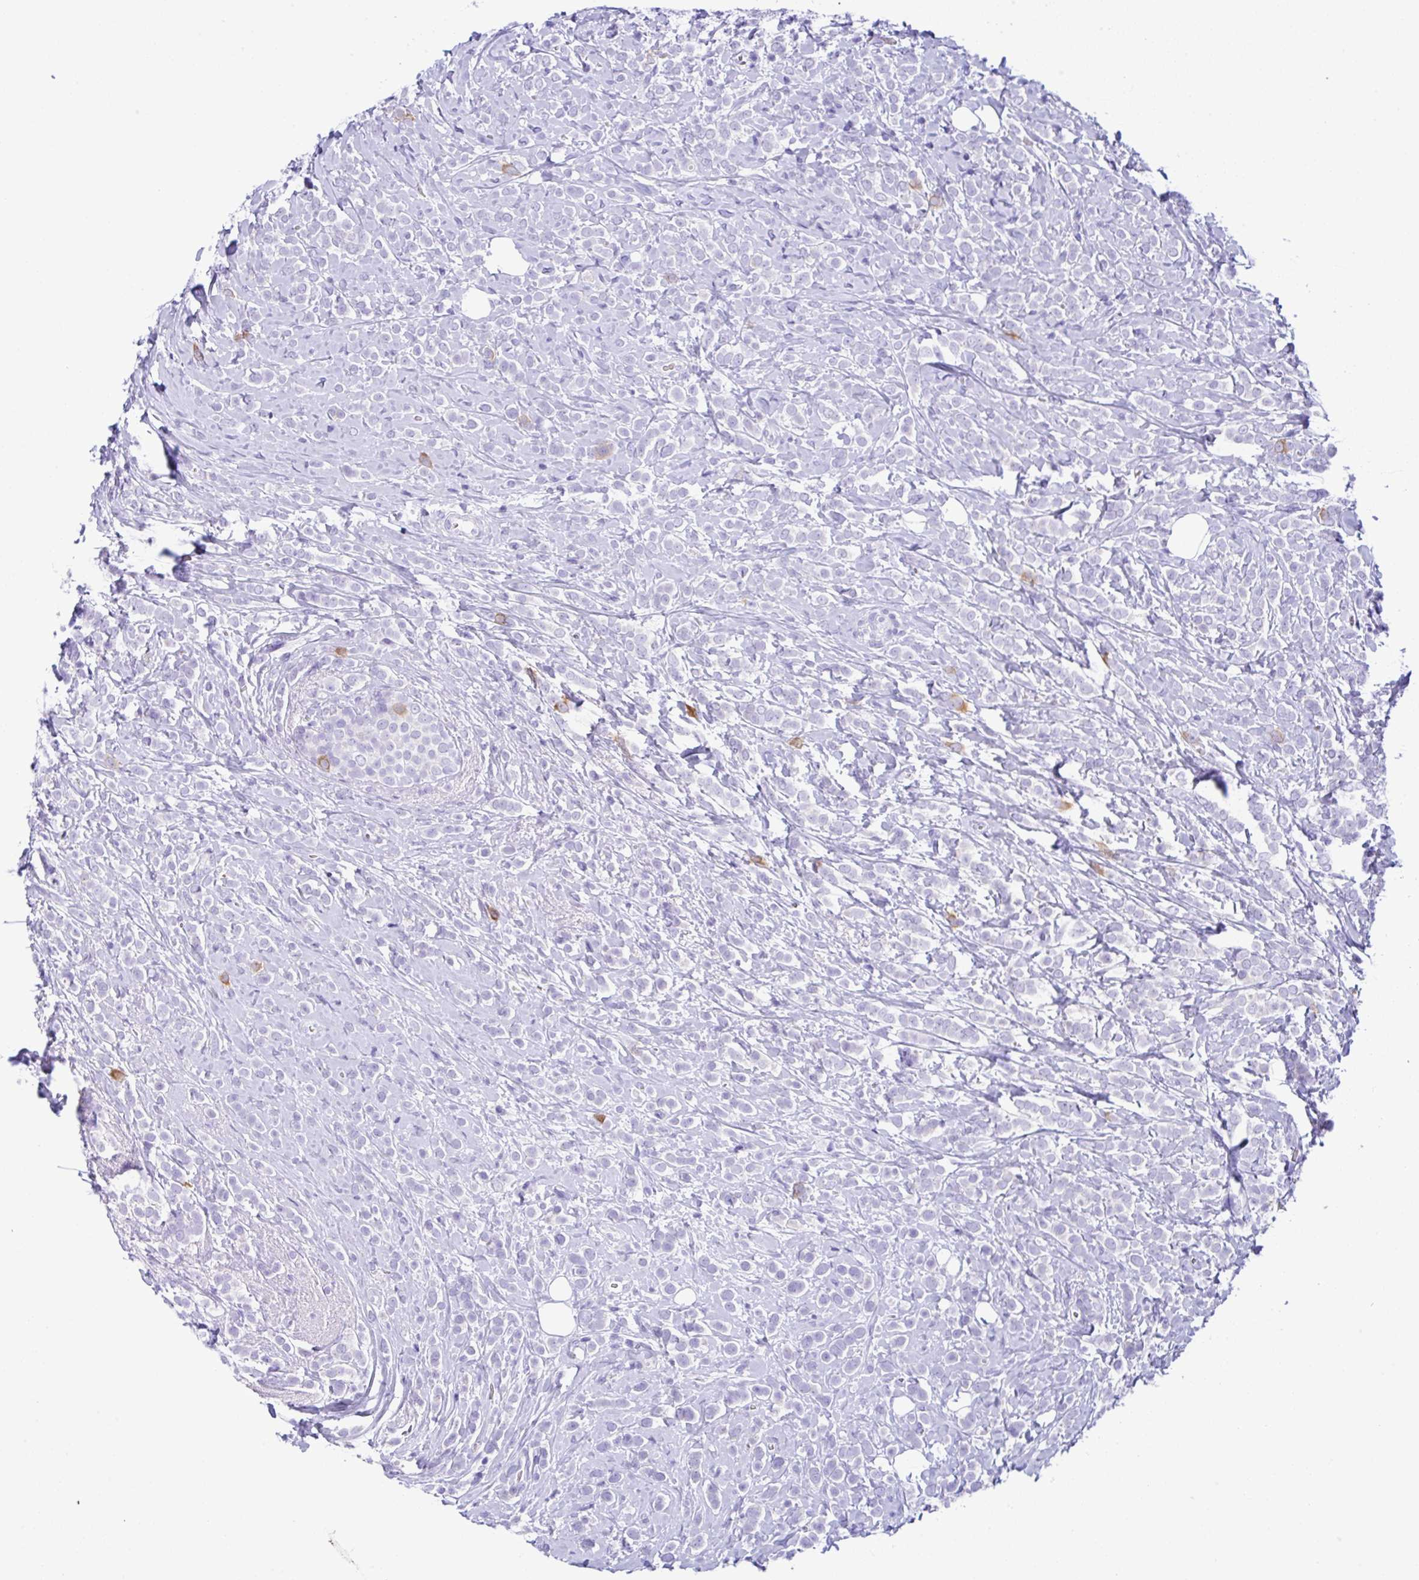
{"staining": {"intensity": "moderate", "quantity": "<25%", "location": "cytoplasmic/membranous"}, "tissue": "breast cancer", "cell_type": "Tumor cells", "image_type": "cancer", "snomed": [{"axis": "morphology", "description": "Lobular carcinoma"}, {"axis": "topography", "description": "Breast"}], "caption": "Brown immunohistochemical staining in human breast cancer shows moderate cytoplasmic/membranous positivity in about <25% of tumor cells.", "gene": "RRM2", "patient": {"sex": "female", "age": 49}}